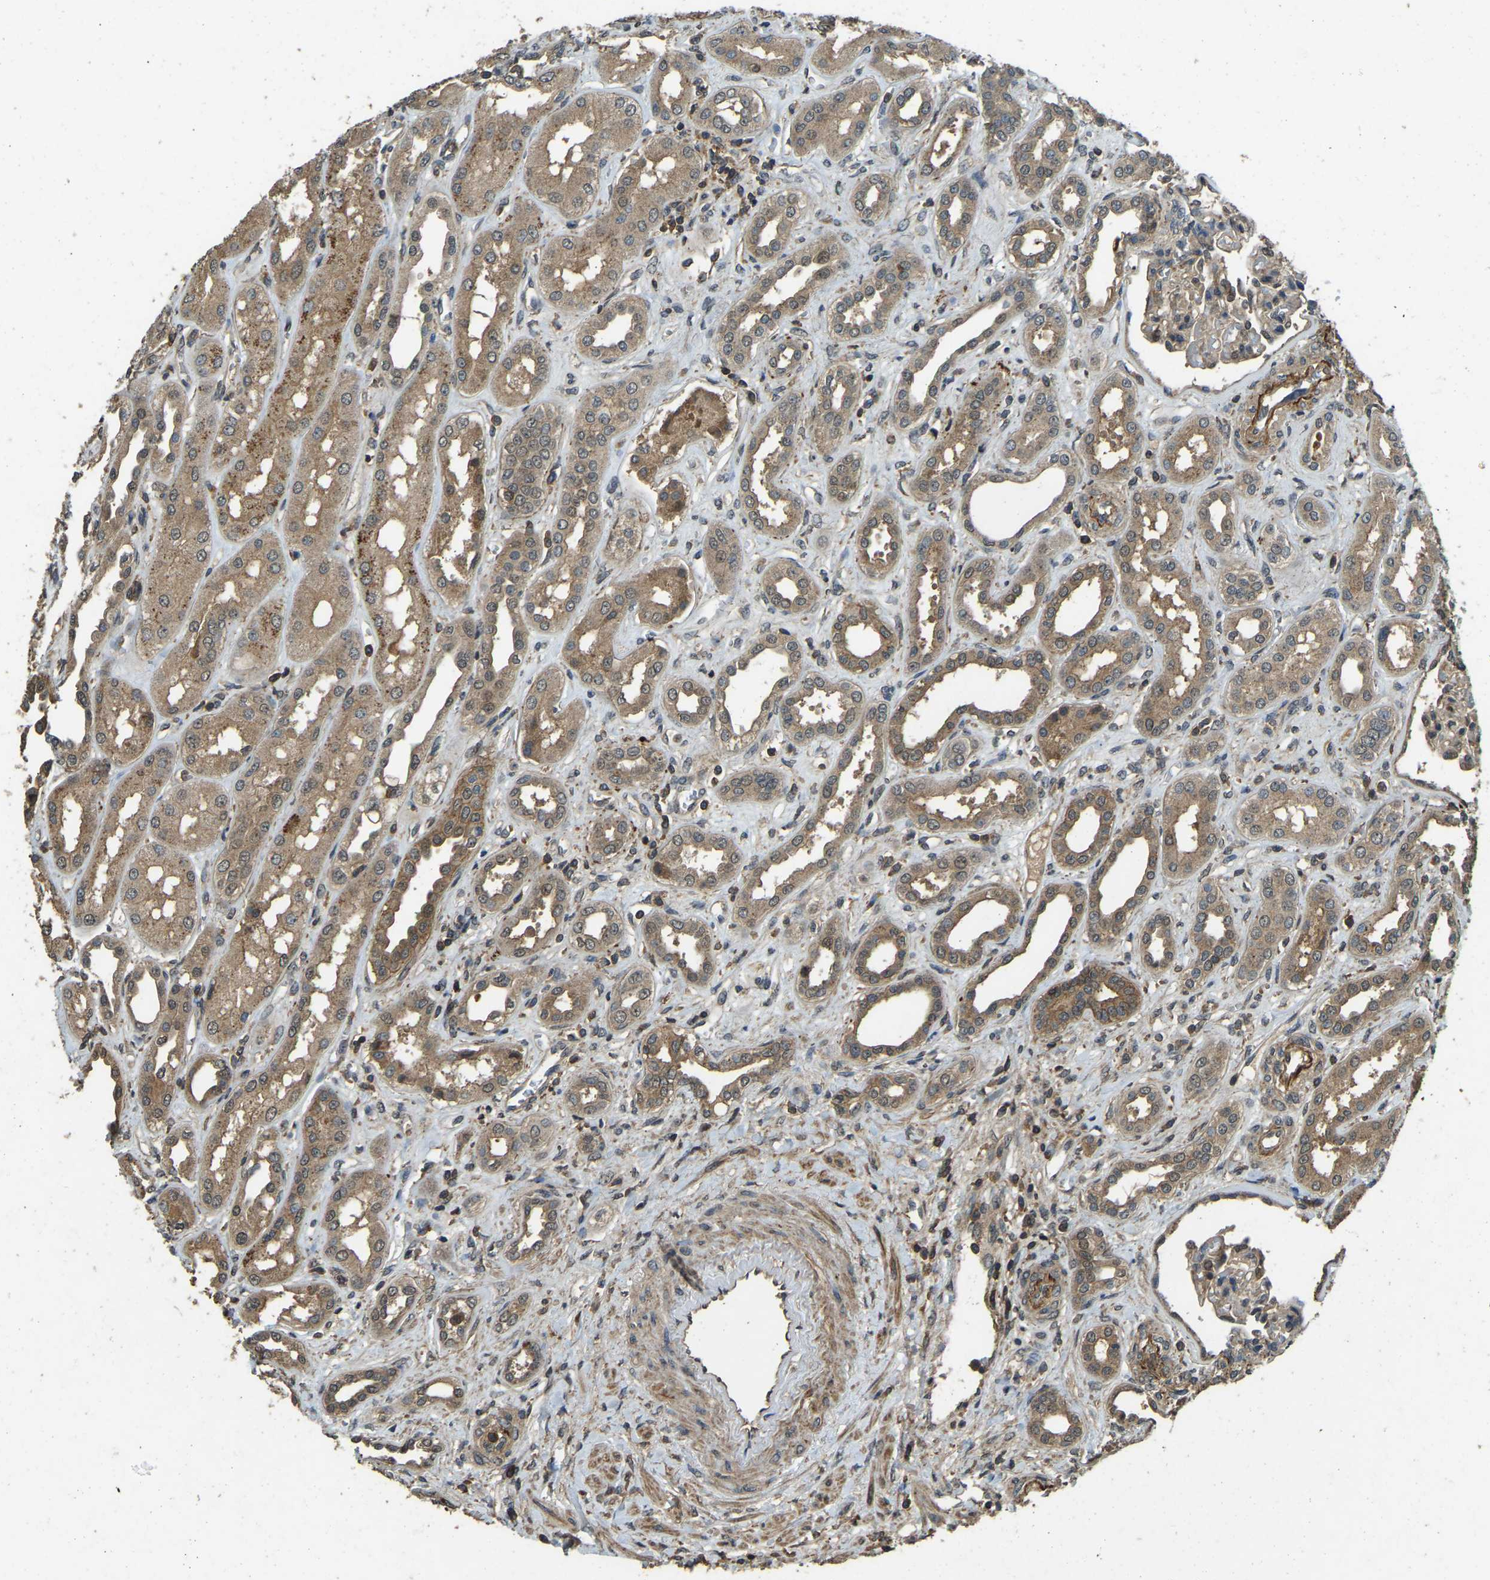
{"staining": {"intensity": "weak", "quantity": "25%-75%", "location": "cytoplasmic/membranous"}, "tissue": "kidney", "cell_type": "Cells in glomeruli", "image_type": "normal", "snomed": [{"axis": "morphology", "description": "Normal tissue, NOS"}, {"axis": "topography", "description": "Kidney"}], "caption": "Kidney stained with DAB (3,3'-diaminobenzidine) immunohistochemistry reveals low levels of weak cytoplasmic/membranous expression in about 25%-75% of cells in glomeruli.", "gene": "ATP8B1", "patient": {"sex": "male", "age": 59}}